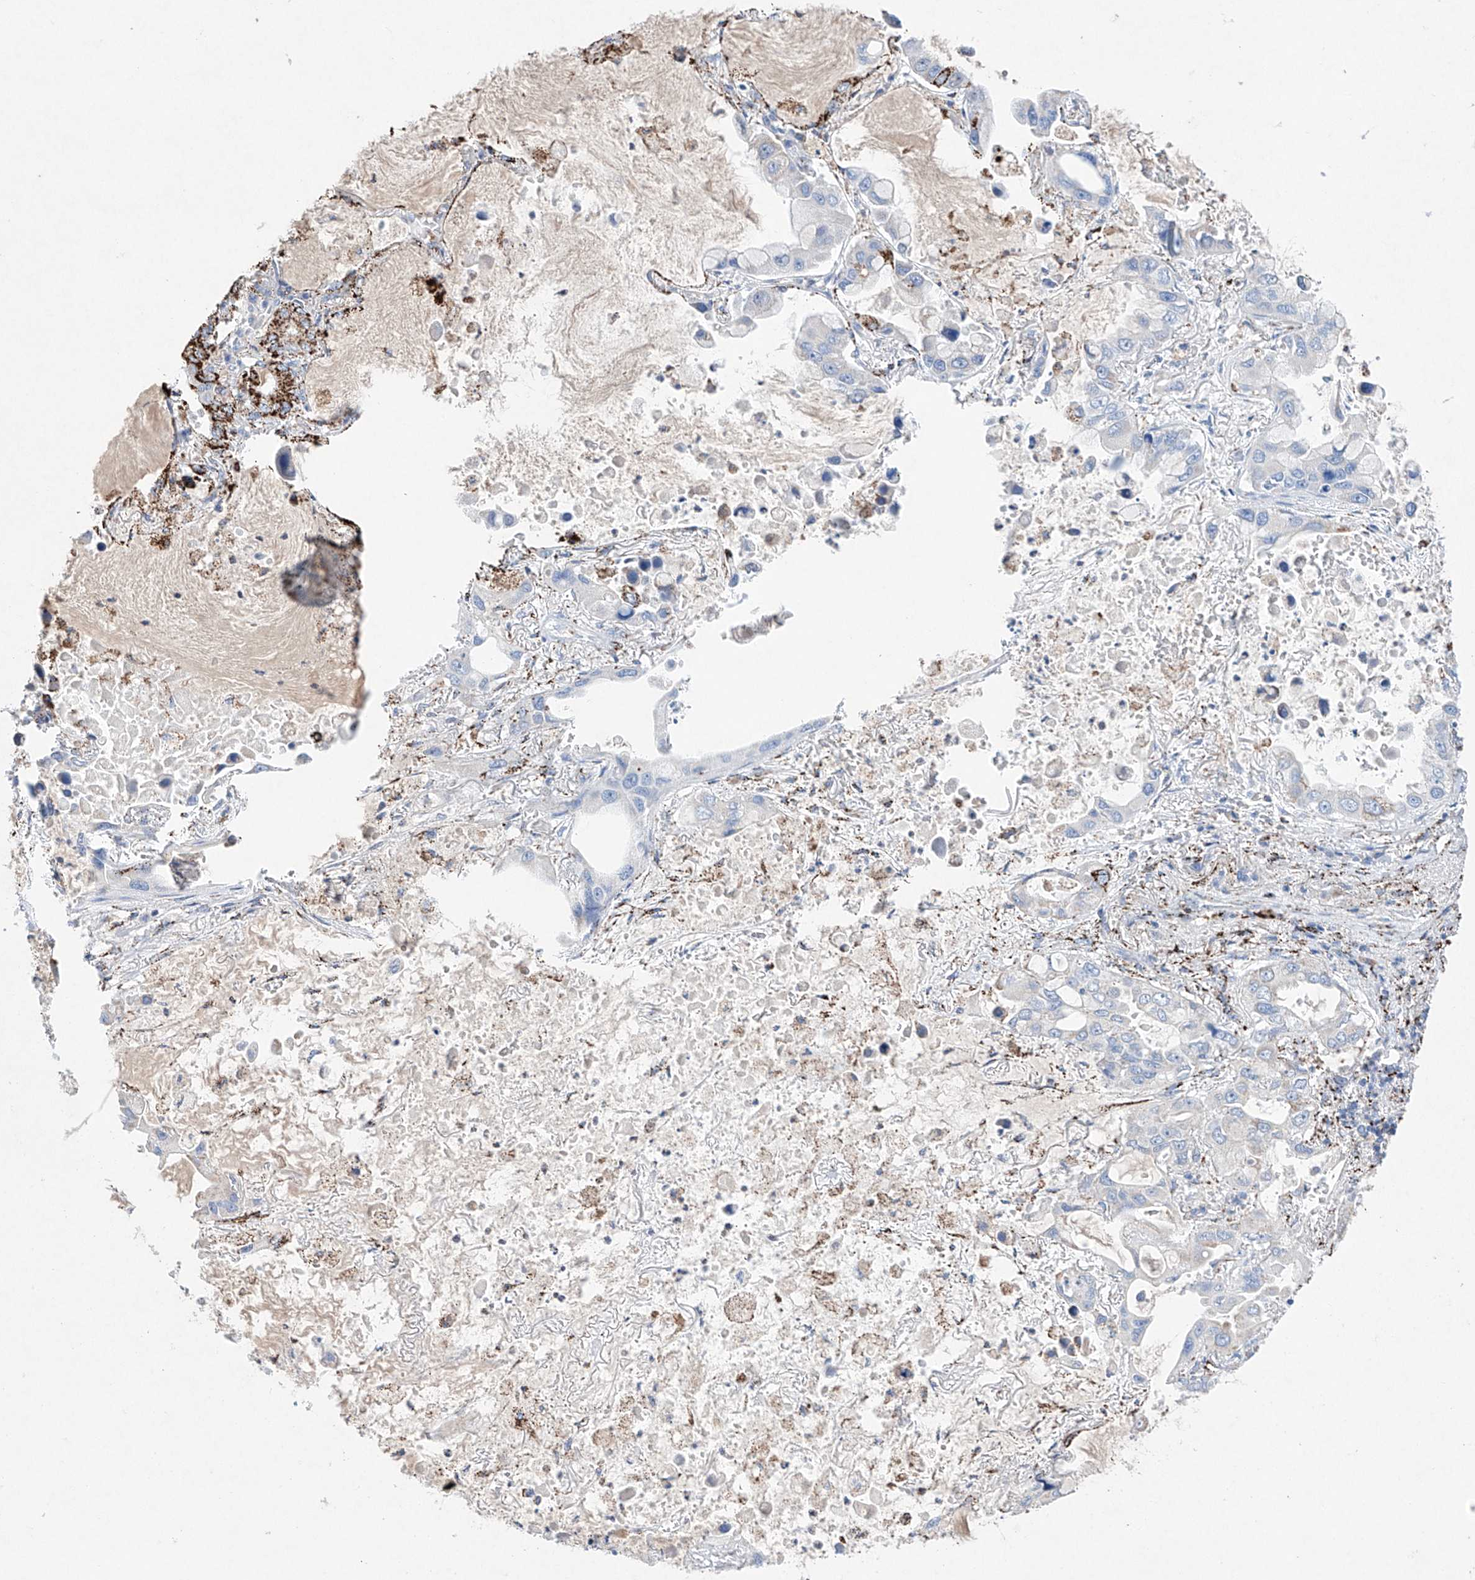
{"staining": {"intensity": "negative", "quantity": "none", "location": "none"}, "tissue": "lung cancer", "cell_type": "Tumor cells", "image_type": "cancer", "snomed": [{"axis": "morphology", "description": "Adenocarcinoma, NOS"}, {"axis": "topography", "description": "Lung"}], "caption": "The histopathology image demonstrates no staining of tumor cells in adenocarcinoma (lung).", "gene": "NRROS", "patient": {"sex": "male", "age": 64}}